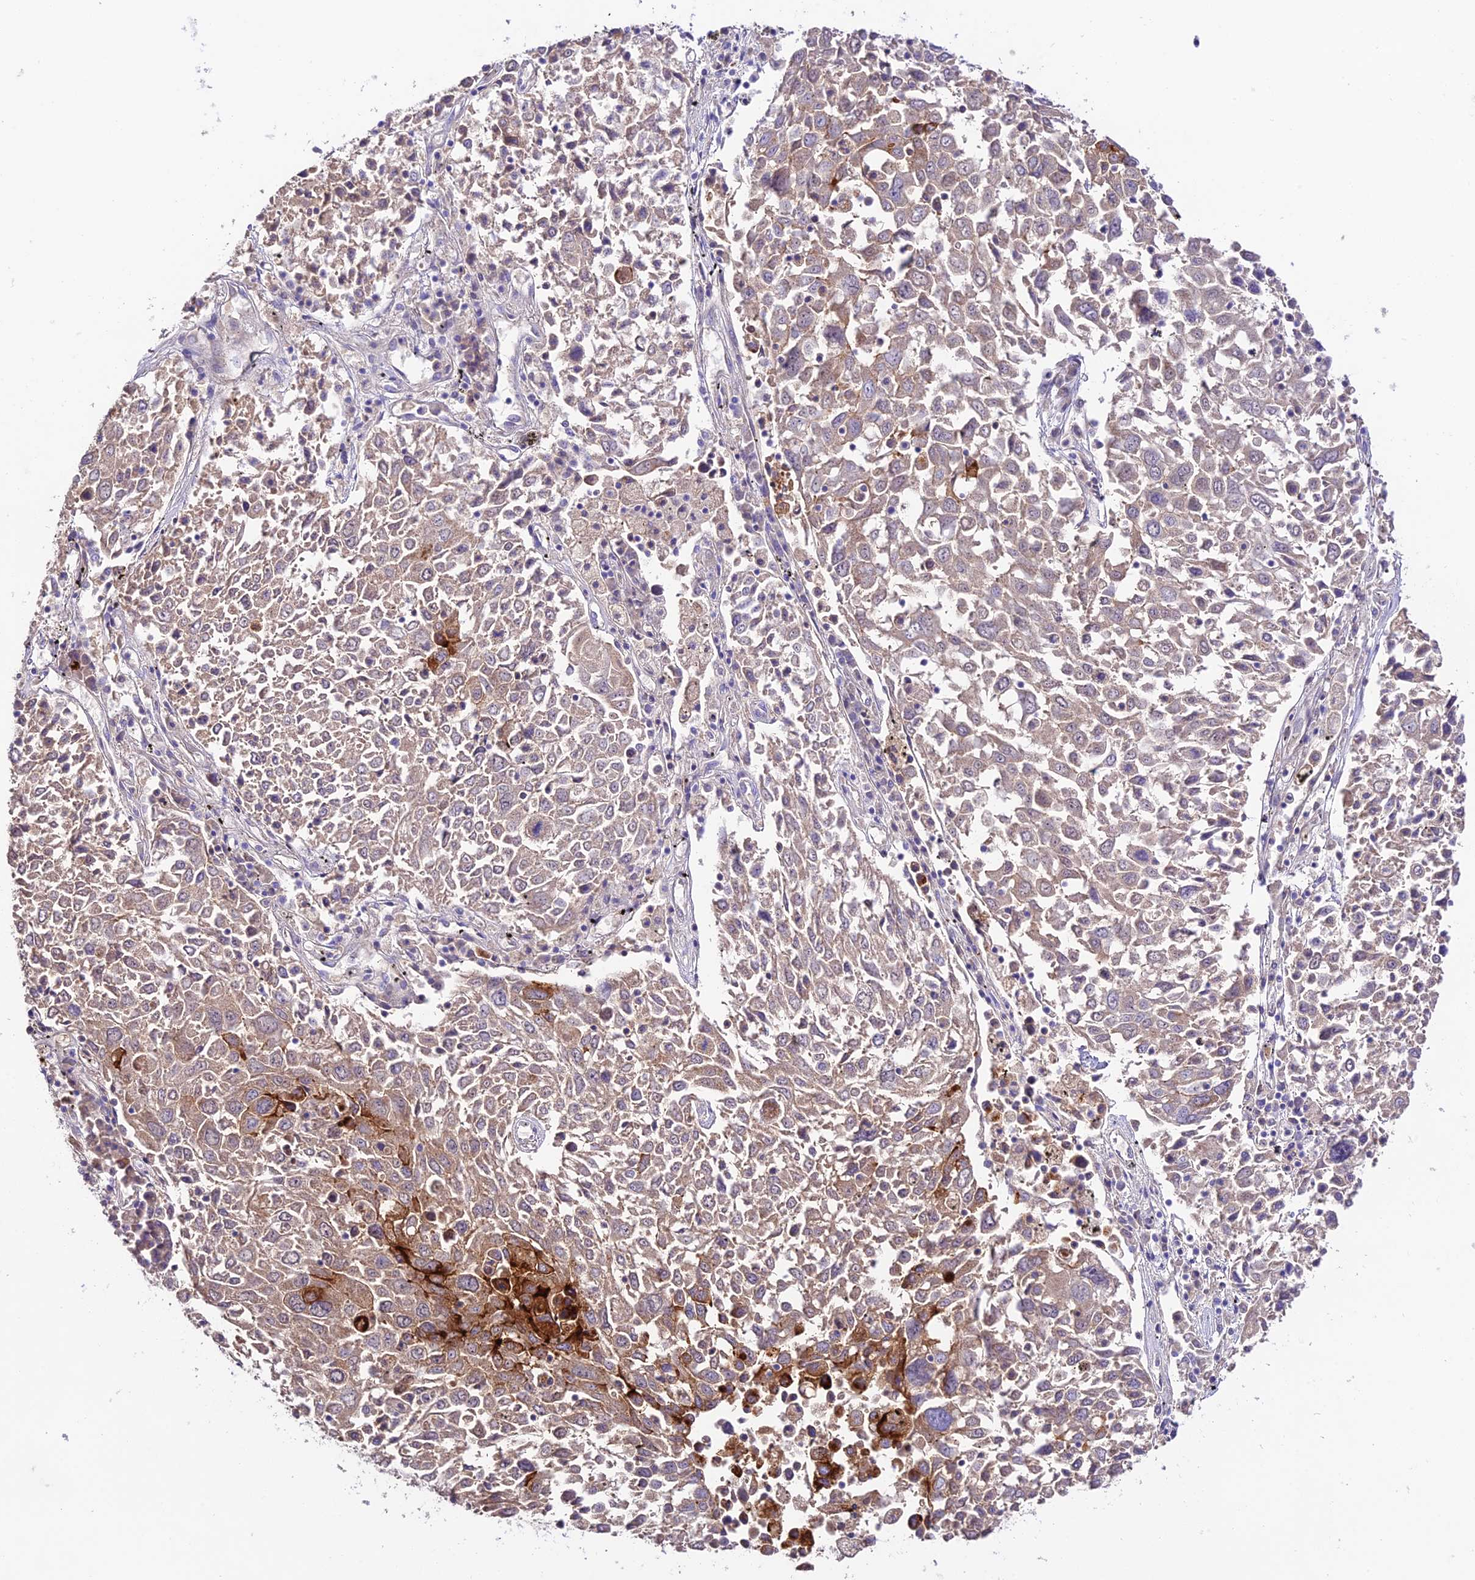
{"staining": {"intensity": "weak", "quantity": "<25%", "location": "cytoplasmic/membranous"}, "tissue": "lung cancer", "cell_type": "Tumor cells", "image_type": "cancer", "snomed": [{"axis": "morphology", "description": "Squamous cell carcinoma, NOS"}, {"axis": "topography", "description": "Lung"}], "caption": "High power microscopy image of an immunohistochemistry image of lung cancer (squamous cell carcinoma), revealing no significant staining in tumor cells. (DAB (3,3'-diaminobenzidine) IHC, high magnification).", "gene": "NLRP9", "patient": {"sex": "male", "age": 65}}